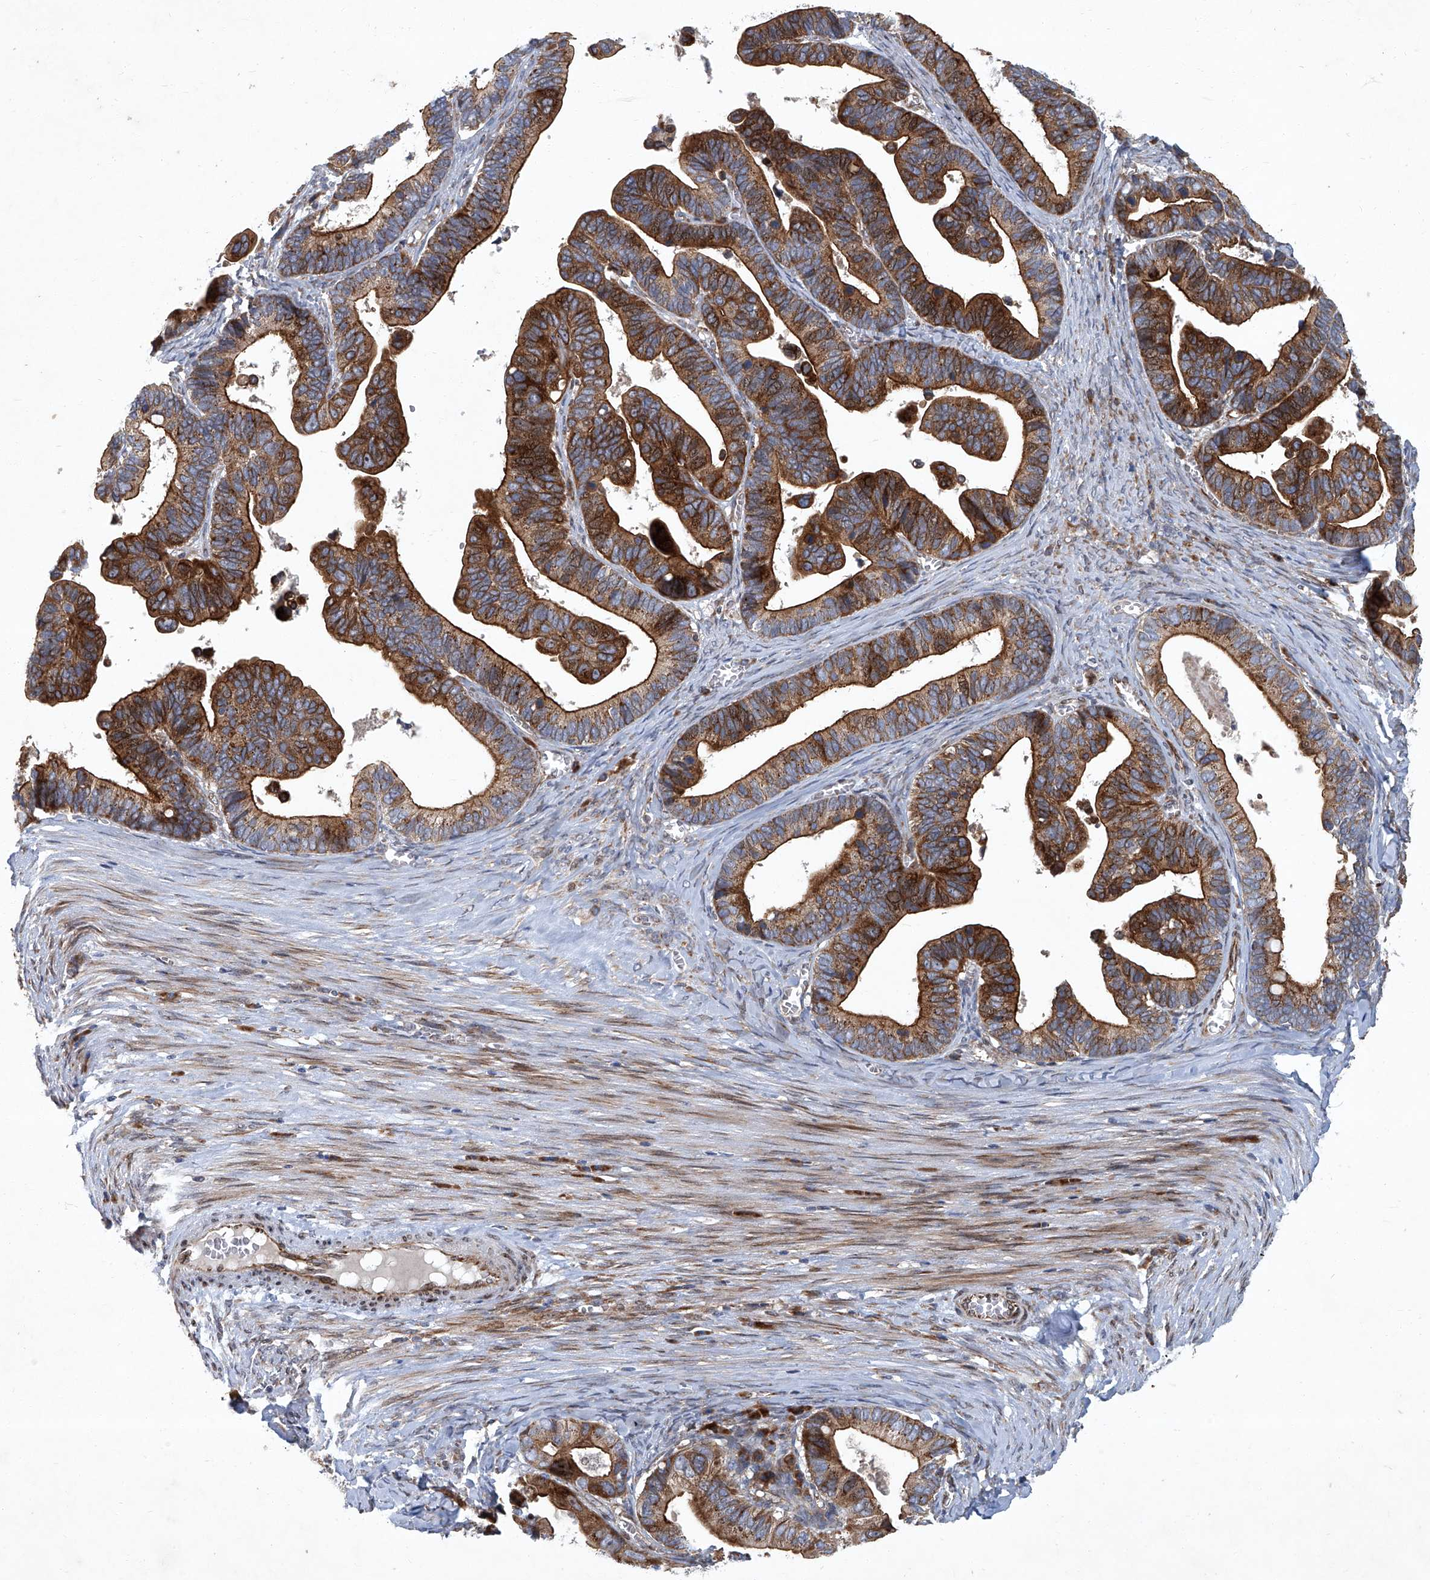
{"staining": {"intensity": "strong", "quantity": ">75%", "location": "cytoplasmic/membranous"}, "tissue": "ovarian cancer", "cell_type": "Tumor cells", "image_type": "cancer", "snomed": [{"axis": "morphology", "description": "Cystadenocarcinoma, serous, NOS"}, {"axis": "topography", "description": "Ovary"}], "caption": "This is an image of immunohistochemistry (IHC) staining of serous cystadenocarcinoma (ovarian), which shows strong expression in the cytoplasmic/membranous of tumor cells.", "gene": "GPR132", "patient": {"sex": "female", "age": 56}}